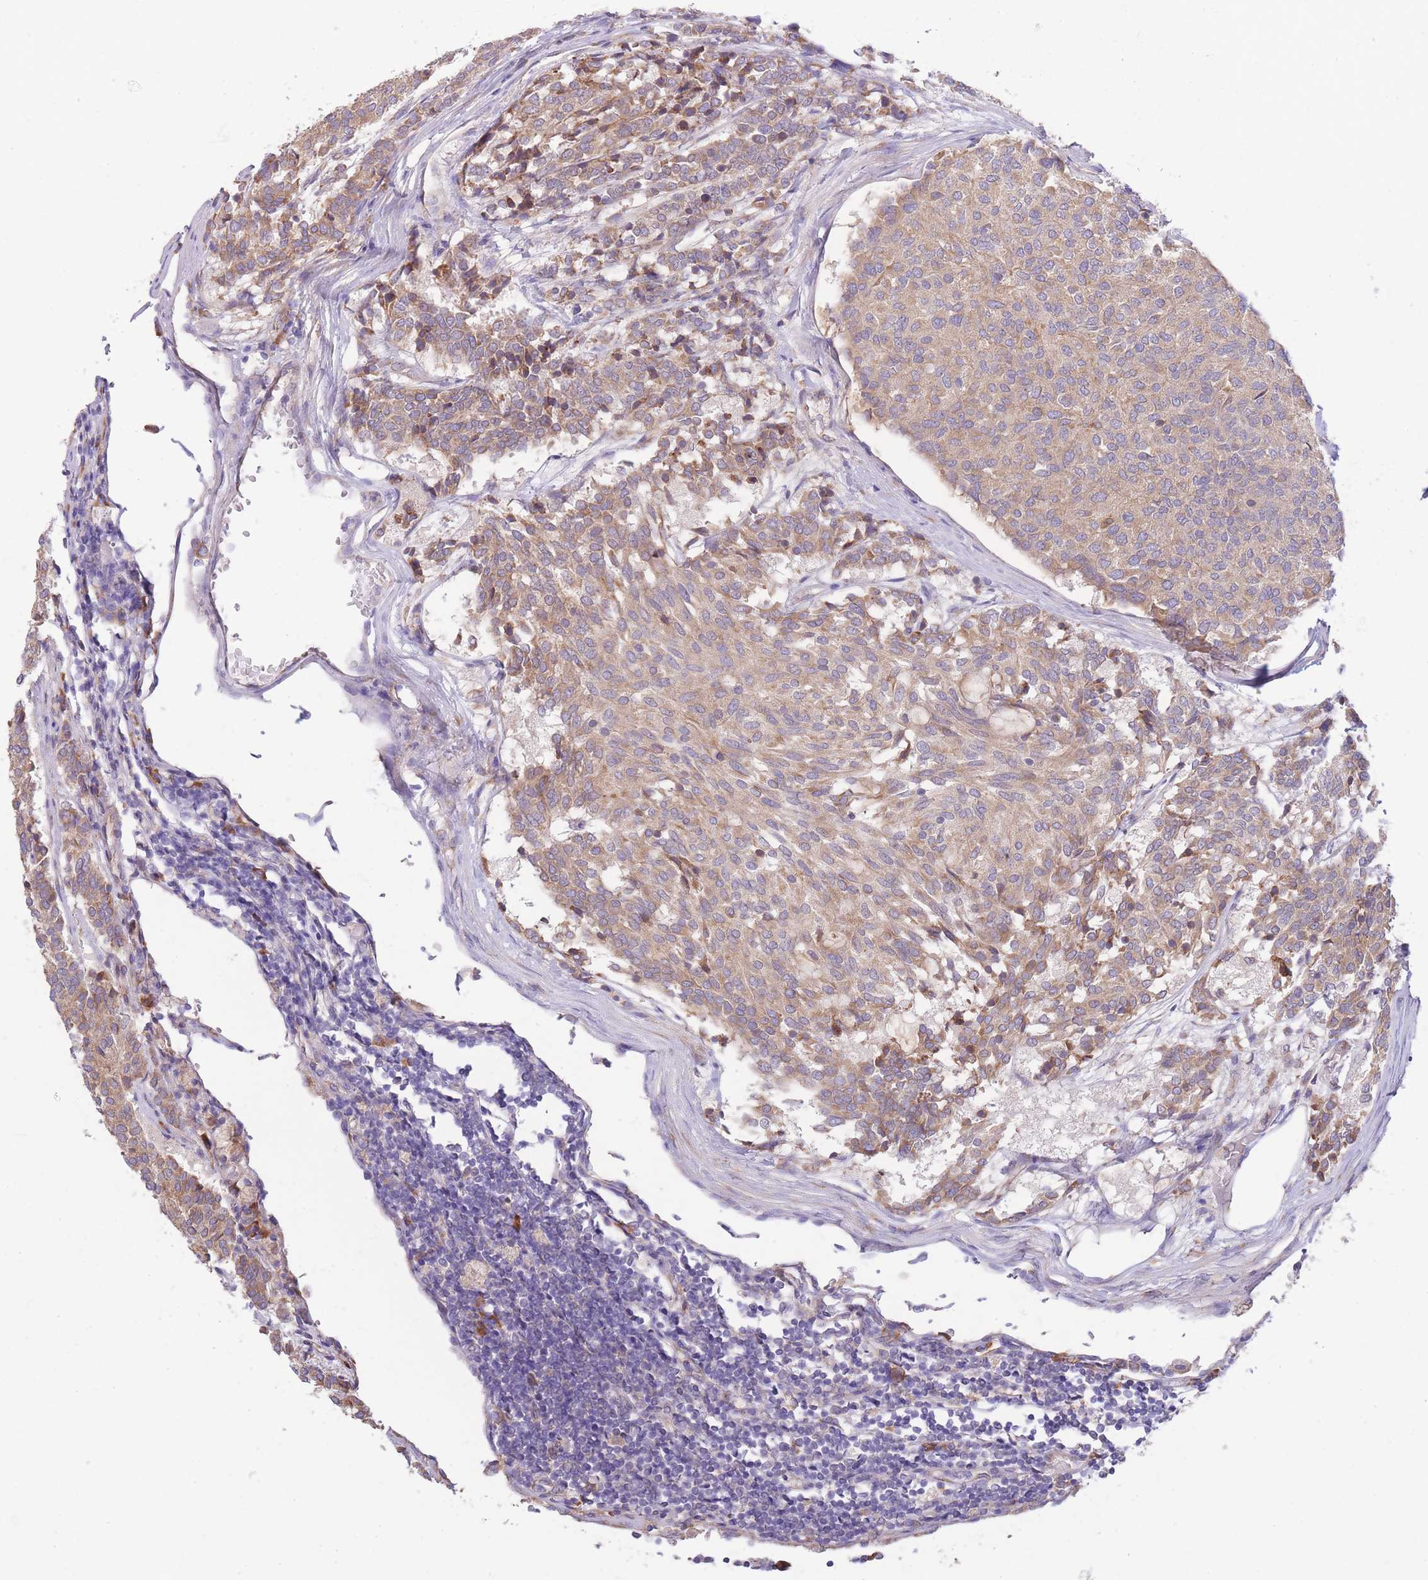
{"staining": {"intensity": "moderate", "quantity": ">75%", "location": "cytoplasmic/membranous"}, "tissue": "carcinoid", "cell_type": "Tumor cells", "image_type": "cancer", "snomed": [{"axis": "morphology", "description": "Carcinoid, malignant, NOS"}, {"axis": "topography", "description": "Pancreas"}], "caption": "There is medium levels of moderate cytoplasmic/membranous staining in tumor cells of carcinoid, as demonstrated by immunohistochemical staining (brown color).", "gene": "BEX1", "patient": {"sex": "female", "age": 54}}